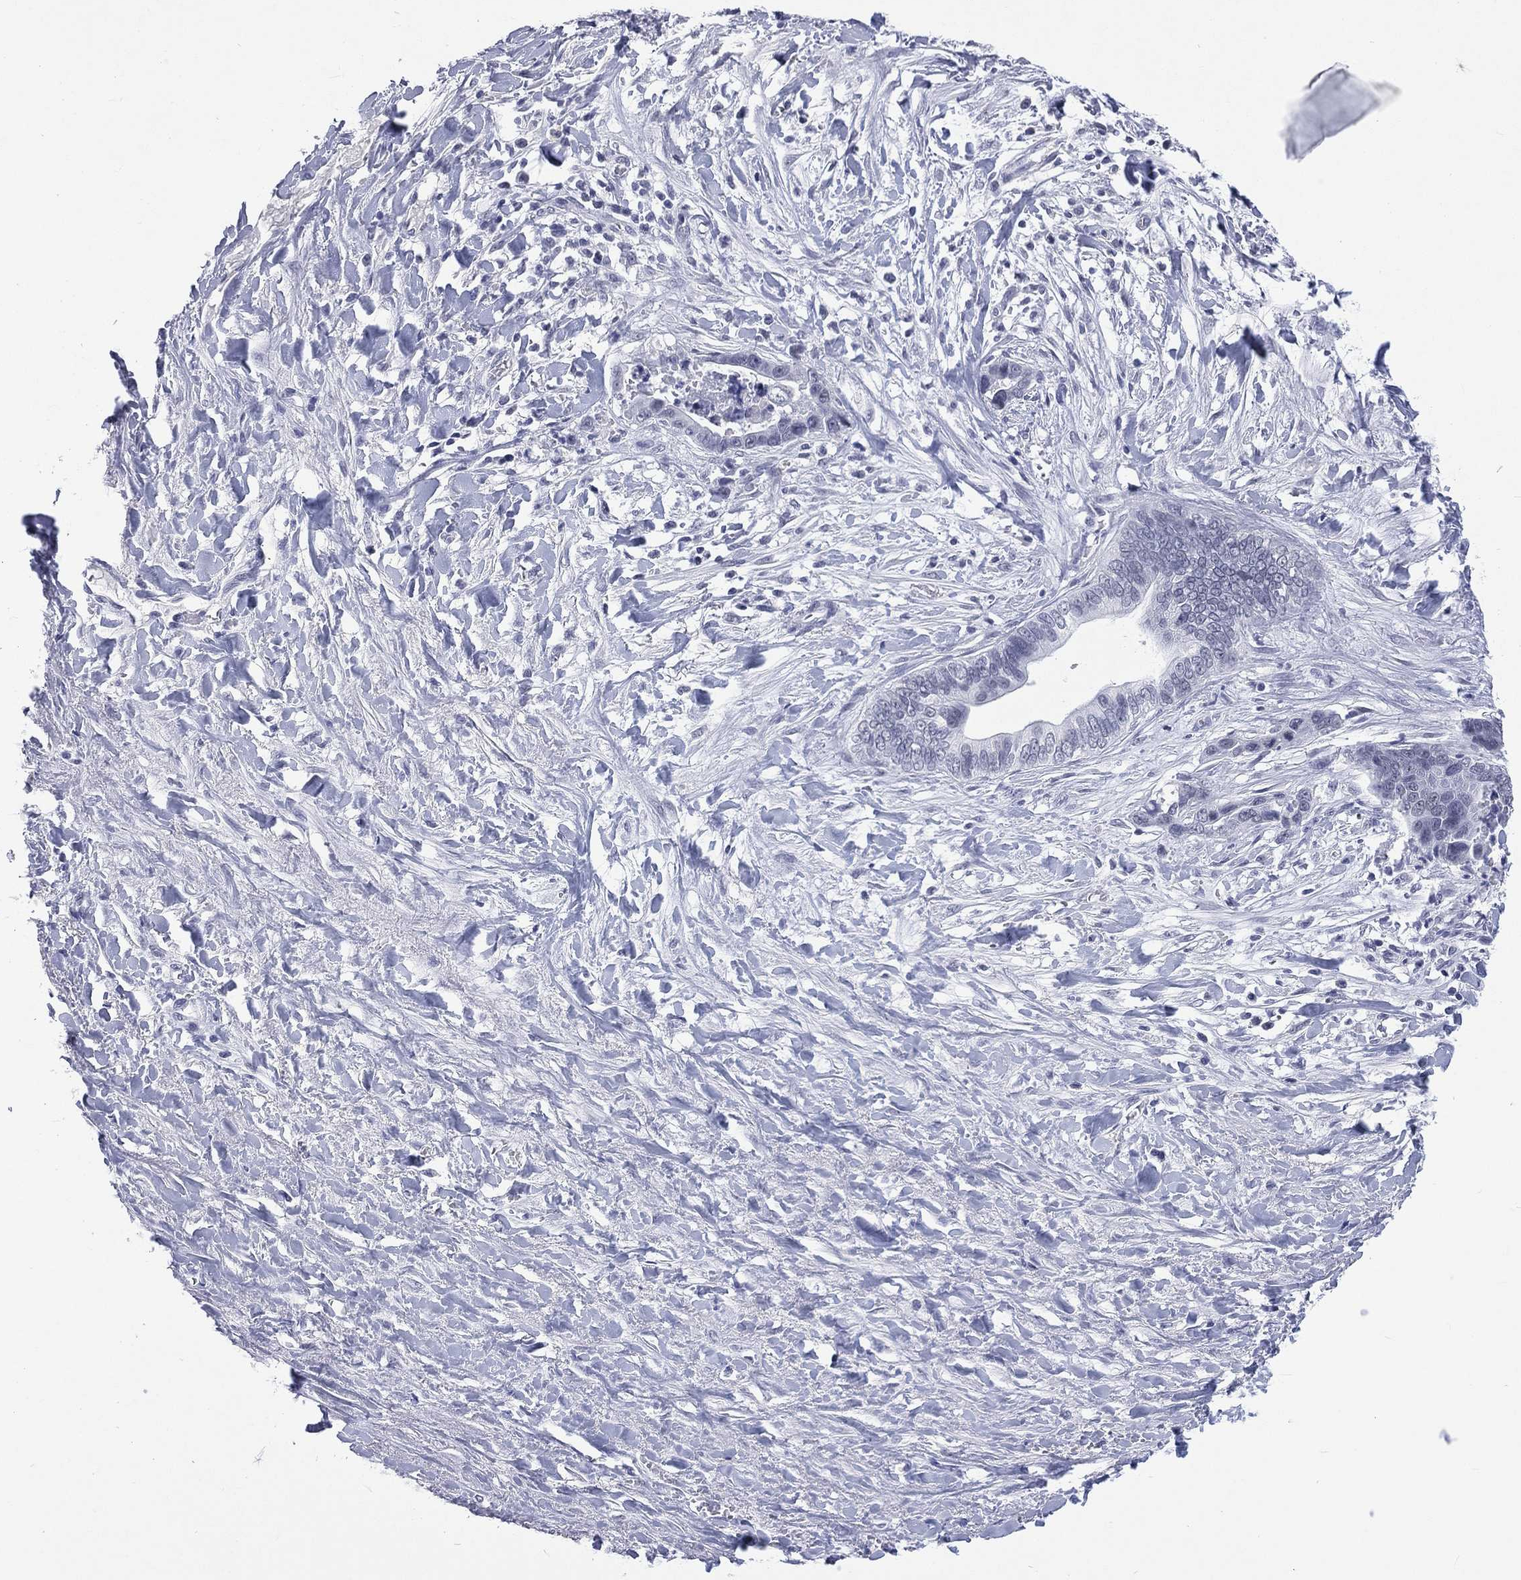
{"staining": {"intensity": "negative", "quantity": "none", "location": "none"}, "tissue": "liver cancer", "cell_type": "Tumor cells", "image_type": "cancer", "snomed": [{"axis": "morphology", "description": "Cholangiocarcinoma"}, {"axis": "topography", "description": "Liver"}], "caption": "A histopathology image of liver cancer stained for a protein reveals no brown staining in tumor cells.", "gene": "SSX1", "patient": {"sex": "female", "age": 79}}